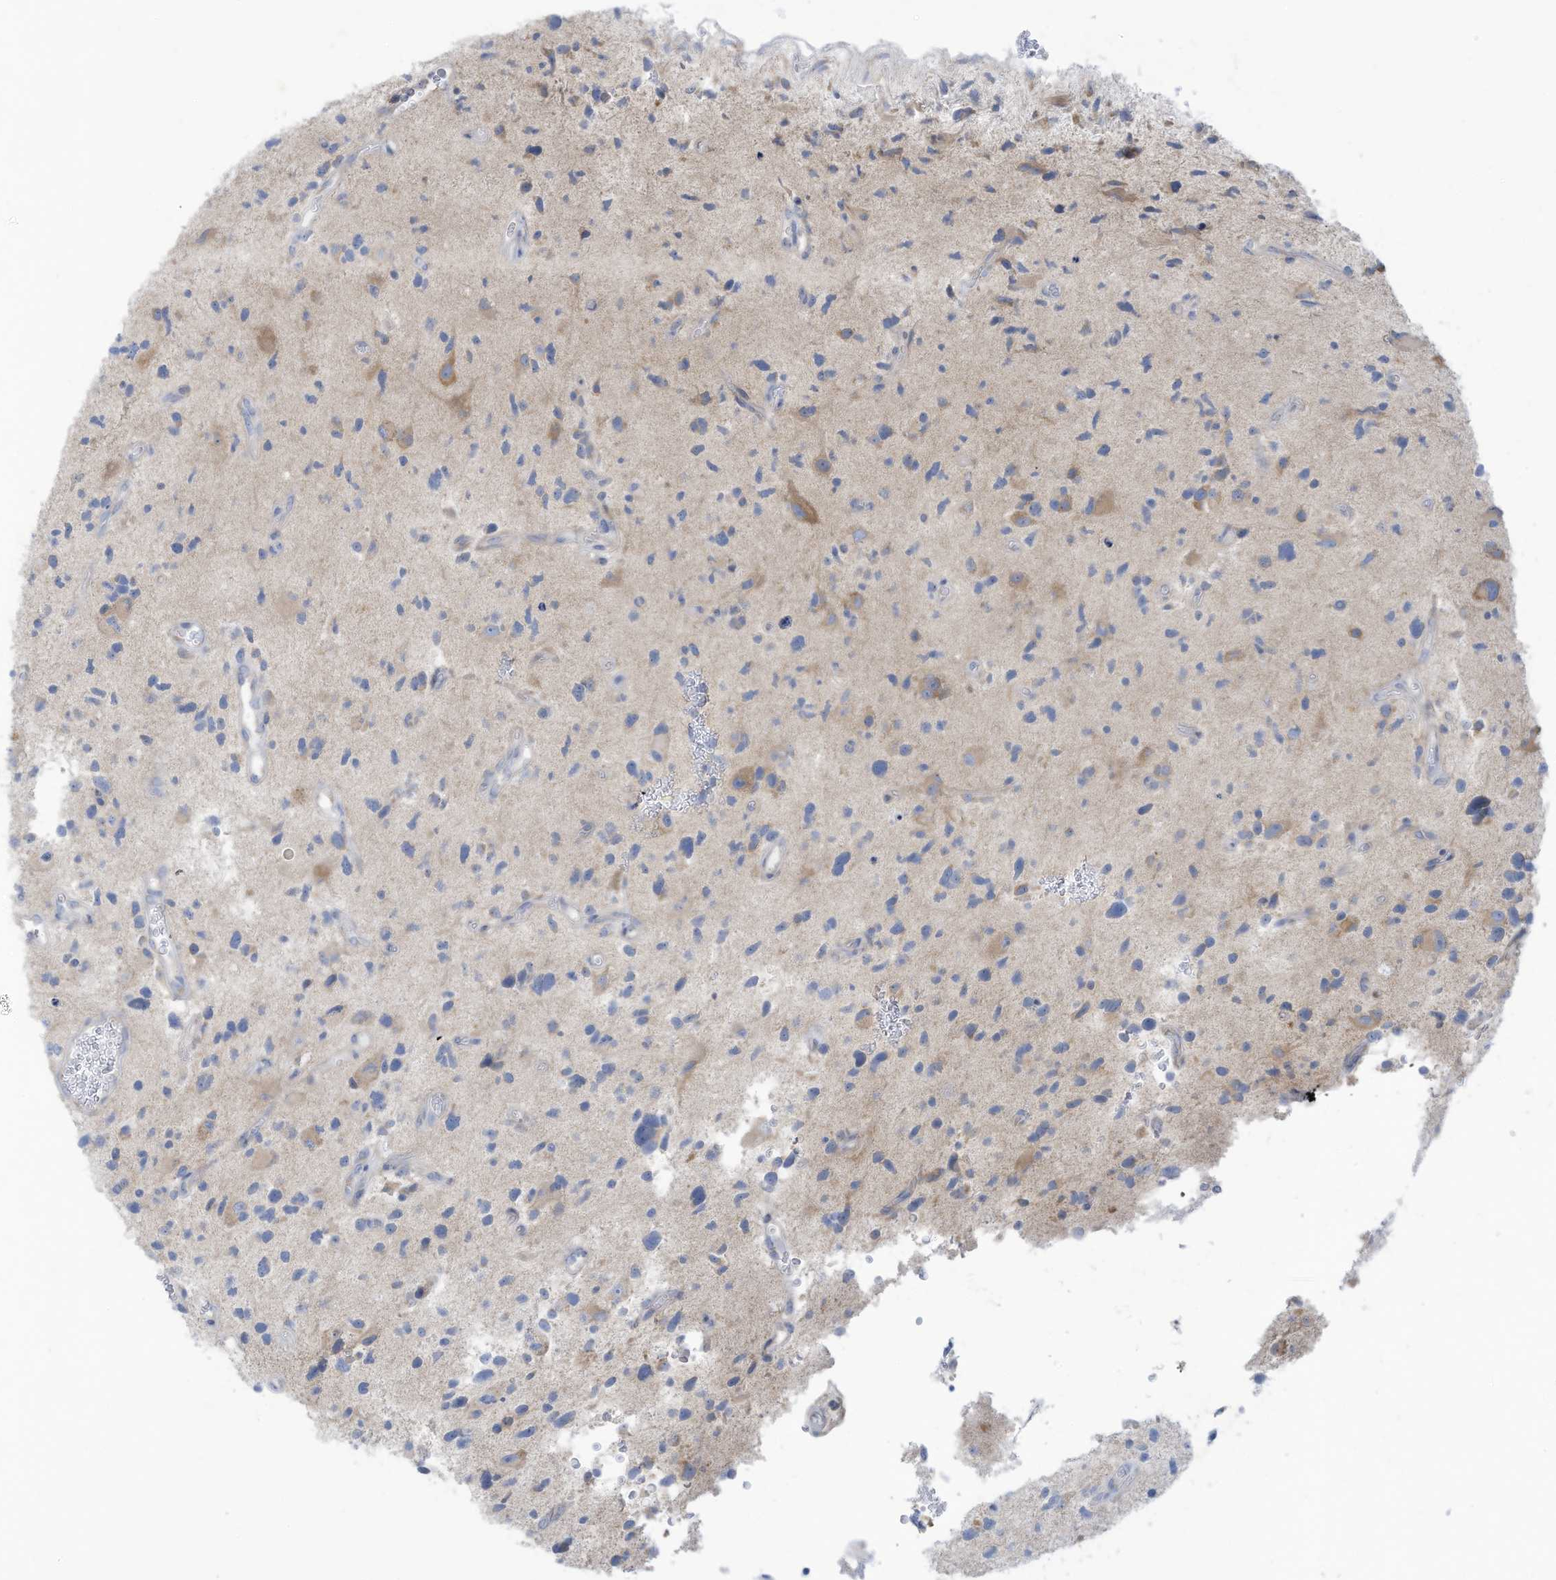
{"staining": {"intensity": "negative", "quantity": "none", "location": "none"}, "tissue": "glioma", "cell_type": "Tumor cells", "image_type": "cancer", "snomed": [{"axis": "morphology", "description": "Glioma, malignant, High grade"}, {"axis": "topography", "description": "Brain"}], "caption": "Tumor cells are negative for brown protein staining in high-grade glioma (malignant).", "gene": "TRMT2B", "patient": {"sex": "male", "age": 33}}